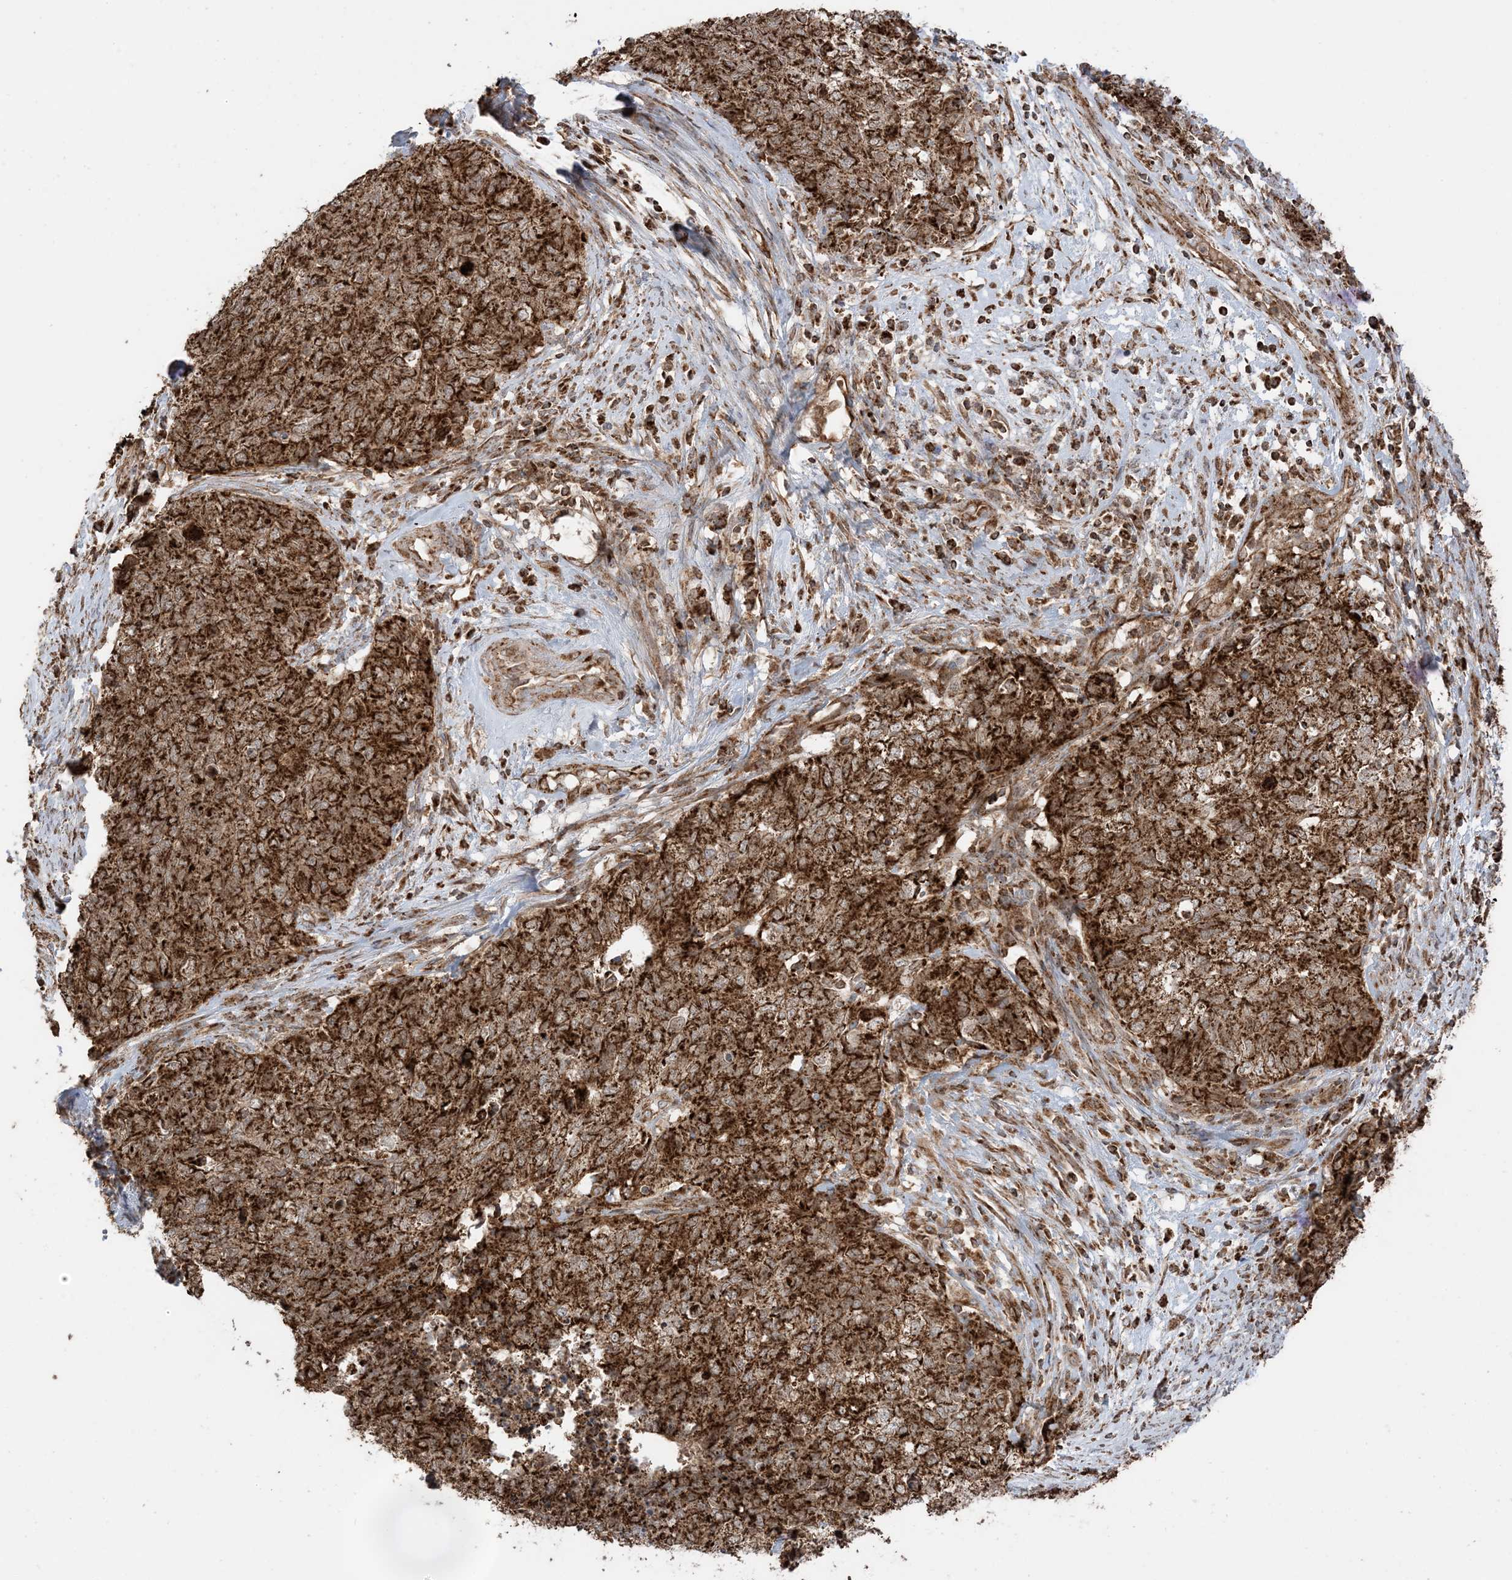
{"staining": {"intensity": "strong", "quantity": ">75%", "location": "cytoplasmic/membranous"}, "tissue": "cervical cancer", "cell_type": "Tumor cells", "image_type": "cancer", "snomed": [{"axis": "morphology", "description": "Squamous cell carcinoma, NOS"}, {"axis": "topography", "description": "Cervix"}], "caption": "DAB immunohistochemical staining of human cervical squamous cell carcinoma shows strong cytoplasmic/membranous protein staining in approximately >75% of tumor cells.", "gene": "N4BP3", "patient": {"sex": "female", "age": 63}}